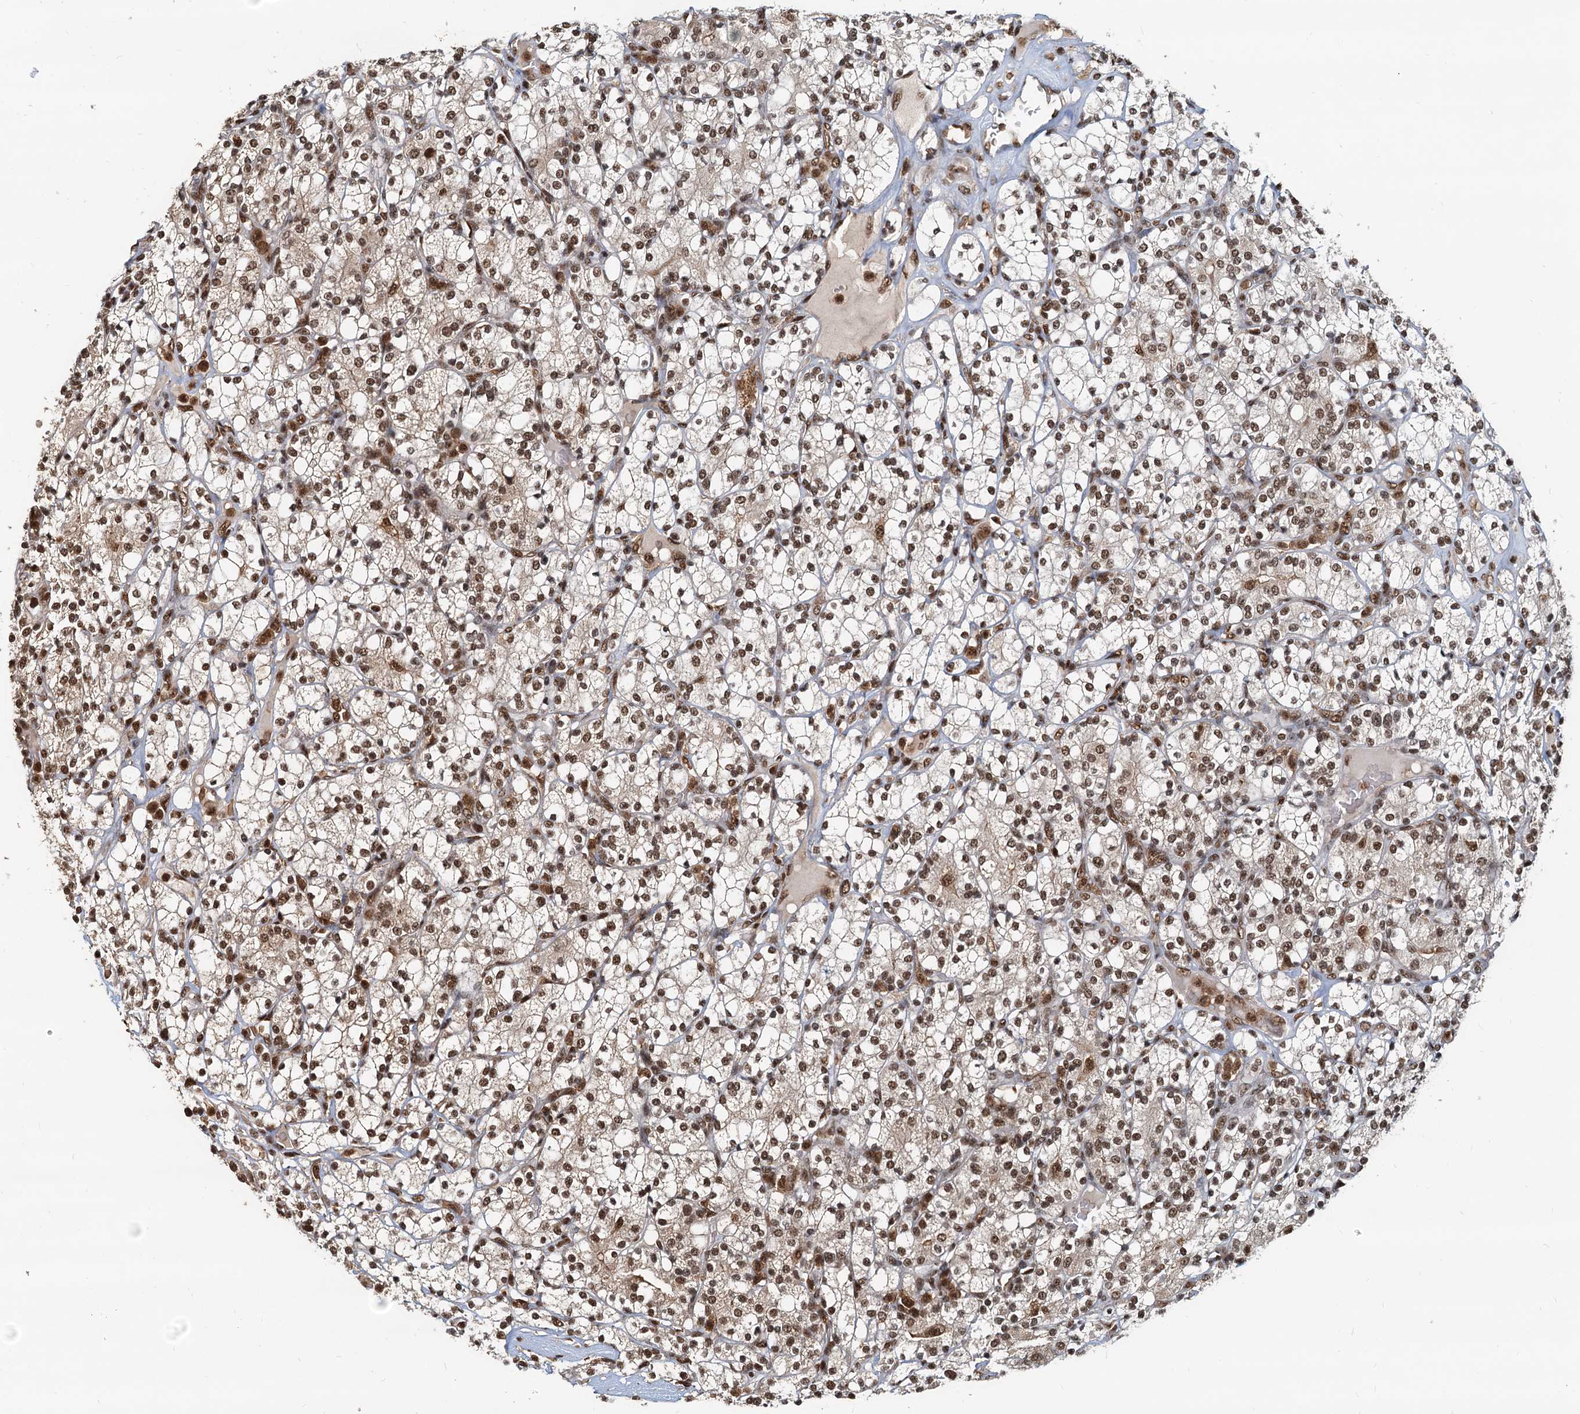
{"staining": {"intensity": "strong", "quantity": ">75%", "location": "nuclear"}, "tissue": "renal cancer", "cell_type": "Tumor cells", "image_type": "cancer", "snomed": [{"axis": "morphology", "description": "Adenocarcinoma, NOS"}, {"axis": "topography", "description": "Kidney"}], "caption": "Approximately >75% of tumor cells in renal cancer (adenocarcinoma) display strong nuclear protein staining as visualized by brown immunohistochemical staining.", "gene": "RSRC2", "patient": {"sex": "male", "age": 77}}